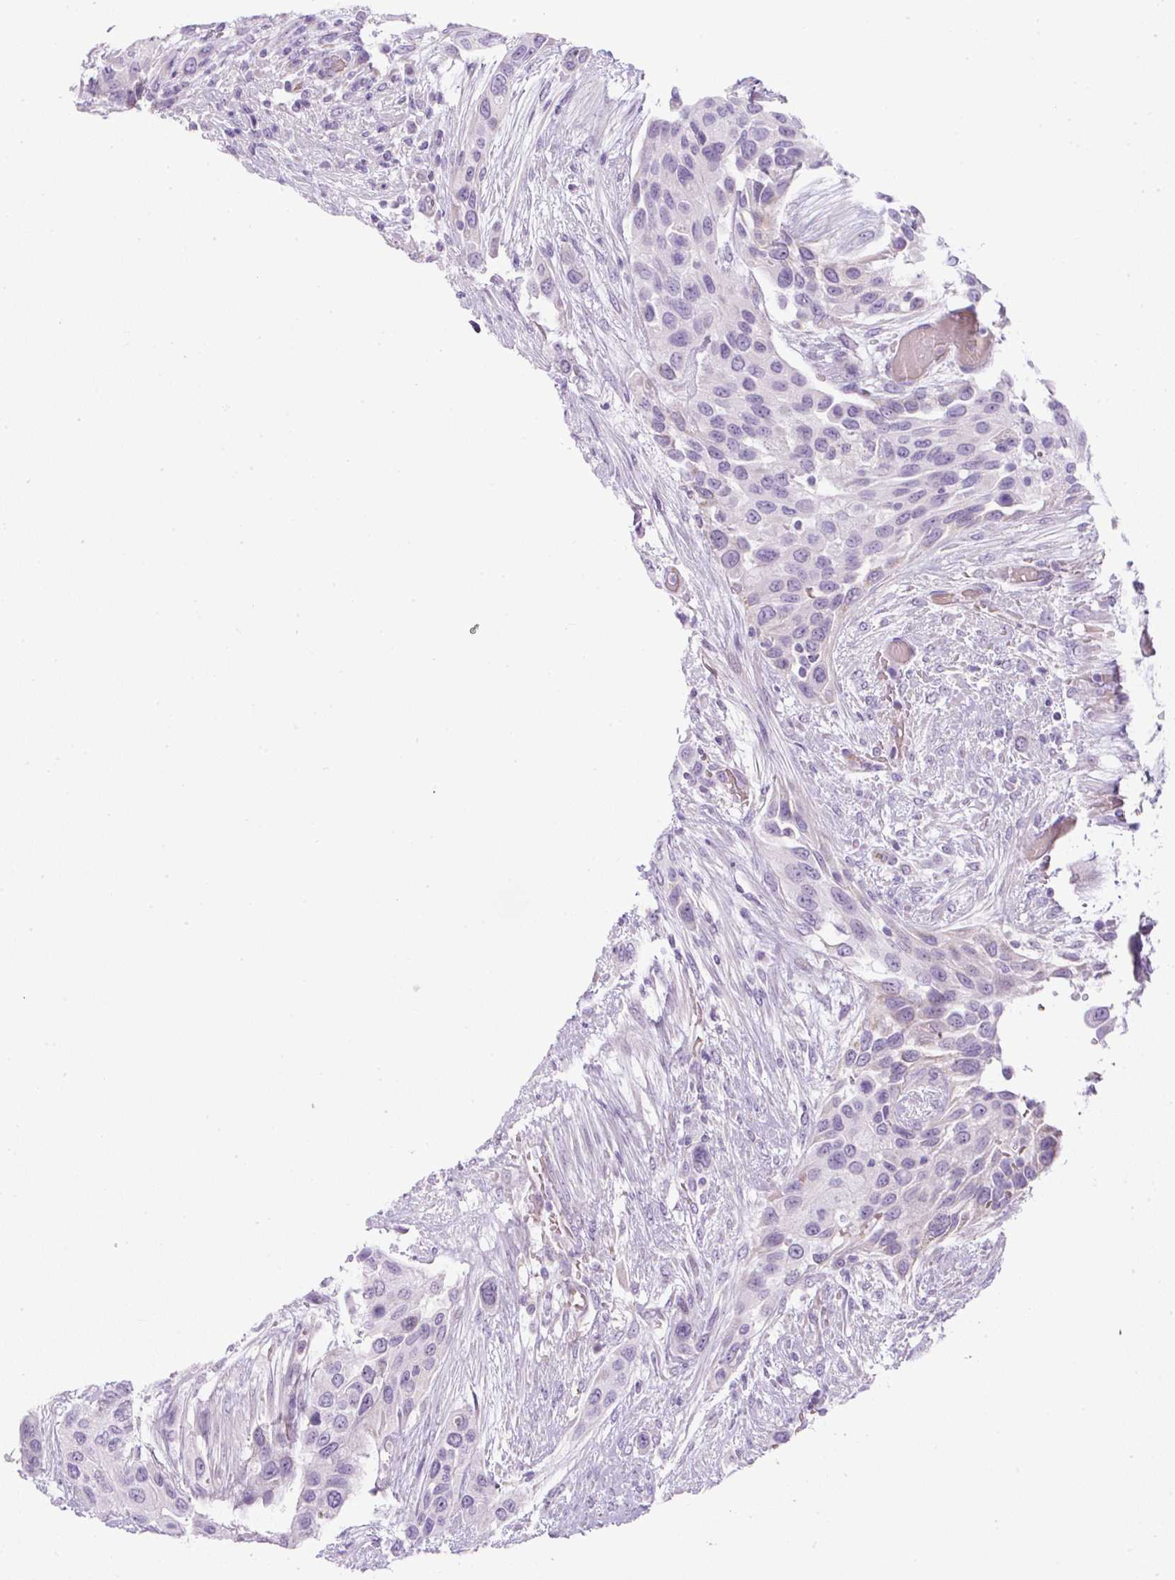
{"staining": {"intensity": "negative", "quantity": "none", "location": "none"}, "tissue": "urothelial cancer", "cell_type": "Tumor cells", "image_type": "cancer", "snomed": [{"axis": "morphology", "description": "Normal tissue, NOS"}, {"axis": "morphology", "description": "Urothelial carcinoma, High grade"}, {"axis": "topography", "description": "Vascular tissue"}, {"axis": "topography", "description": "Urinary bladder"}], "caption": "High magnification brightfield microscopy of urothelial cancer stained with DAB (3,3'-diaminobenzidine) (brown) and counterstained with hematoxylin (blue): tumor cells show no significant positivity. (Stains: DAB immunohistochemistry (IHC) with hematoxylin counter stain, Microscopy: brightfield microscopy at high magnification).", "gene": "FGFBP3", "patient": {"sex": "female", "age": 56}}